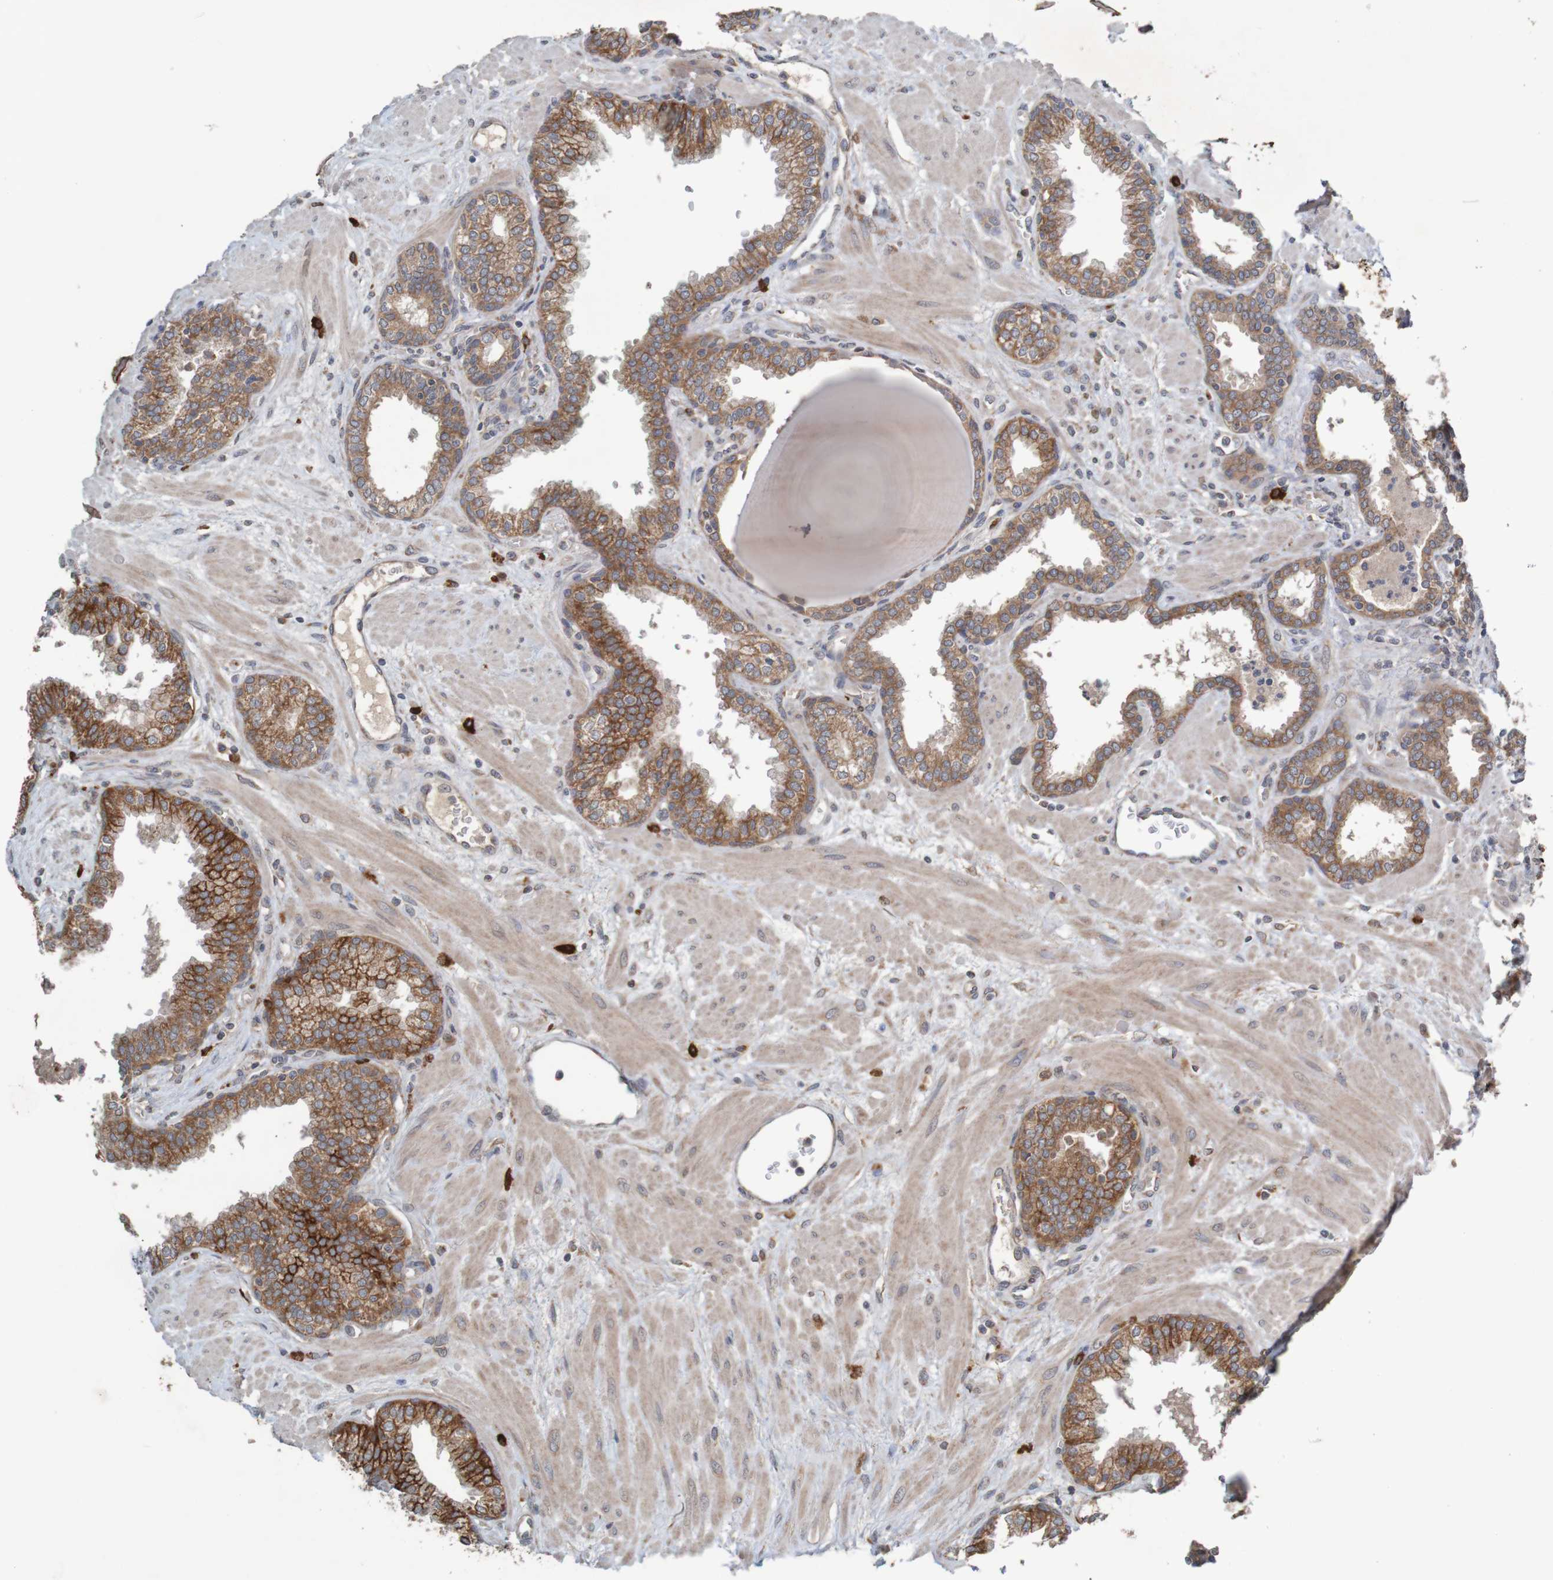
{"staining": {"intensity": "moderate", "quantity": ">75%", "location": "cytoplasmic/membranous"}, "tissue": "prostate", "cell_type": "Glandular cells", "image_type": "normal", "snomed": [{"axis": "morphology", "description": "Normal tissue, NOS"}, {"axis": "topography", "description": "Prostate"}], "caption": "An image of human prostate stained for a protein reveals moderate cytoplasmic/membranous brown staining in glandular cells. (DAB (3,3'-diaminobenzidine) IHC with brightfield microscopy, high magnification).", "gene": "B3GAT2", "patient": {"sex": "male", "age": 51}}